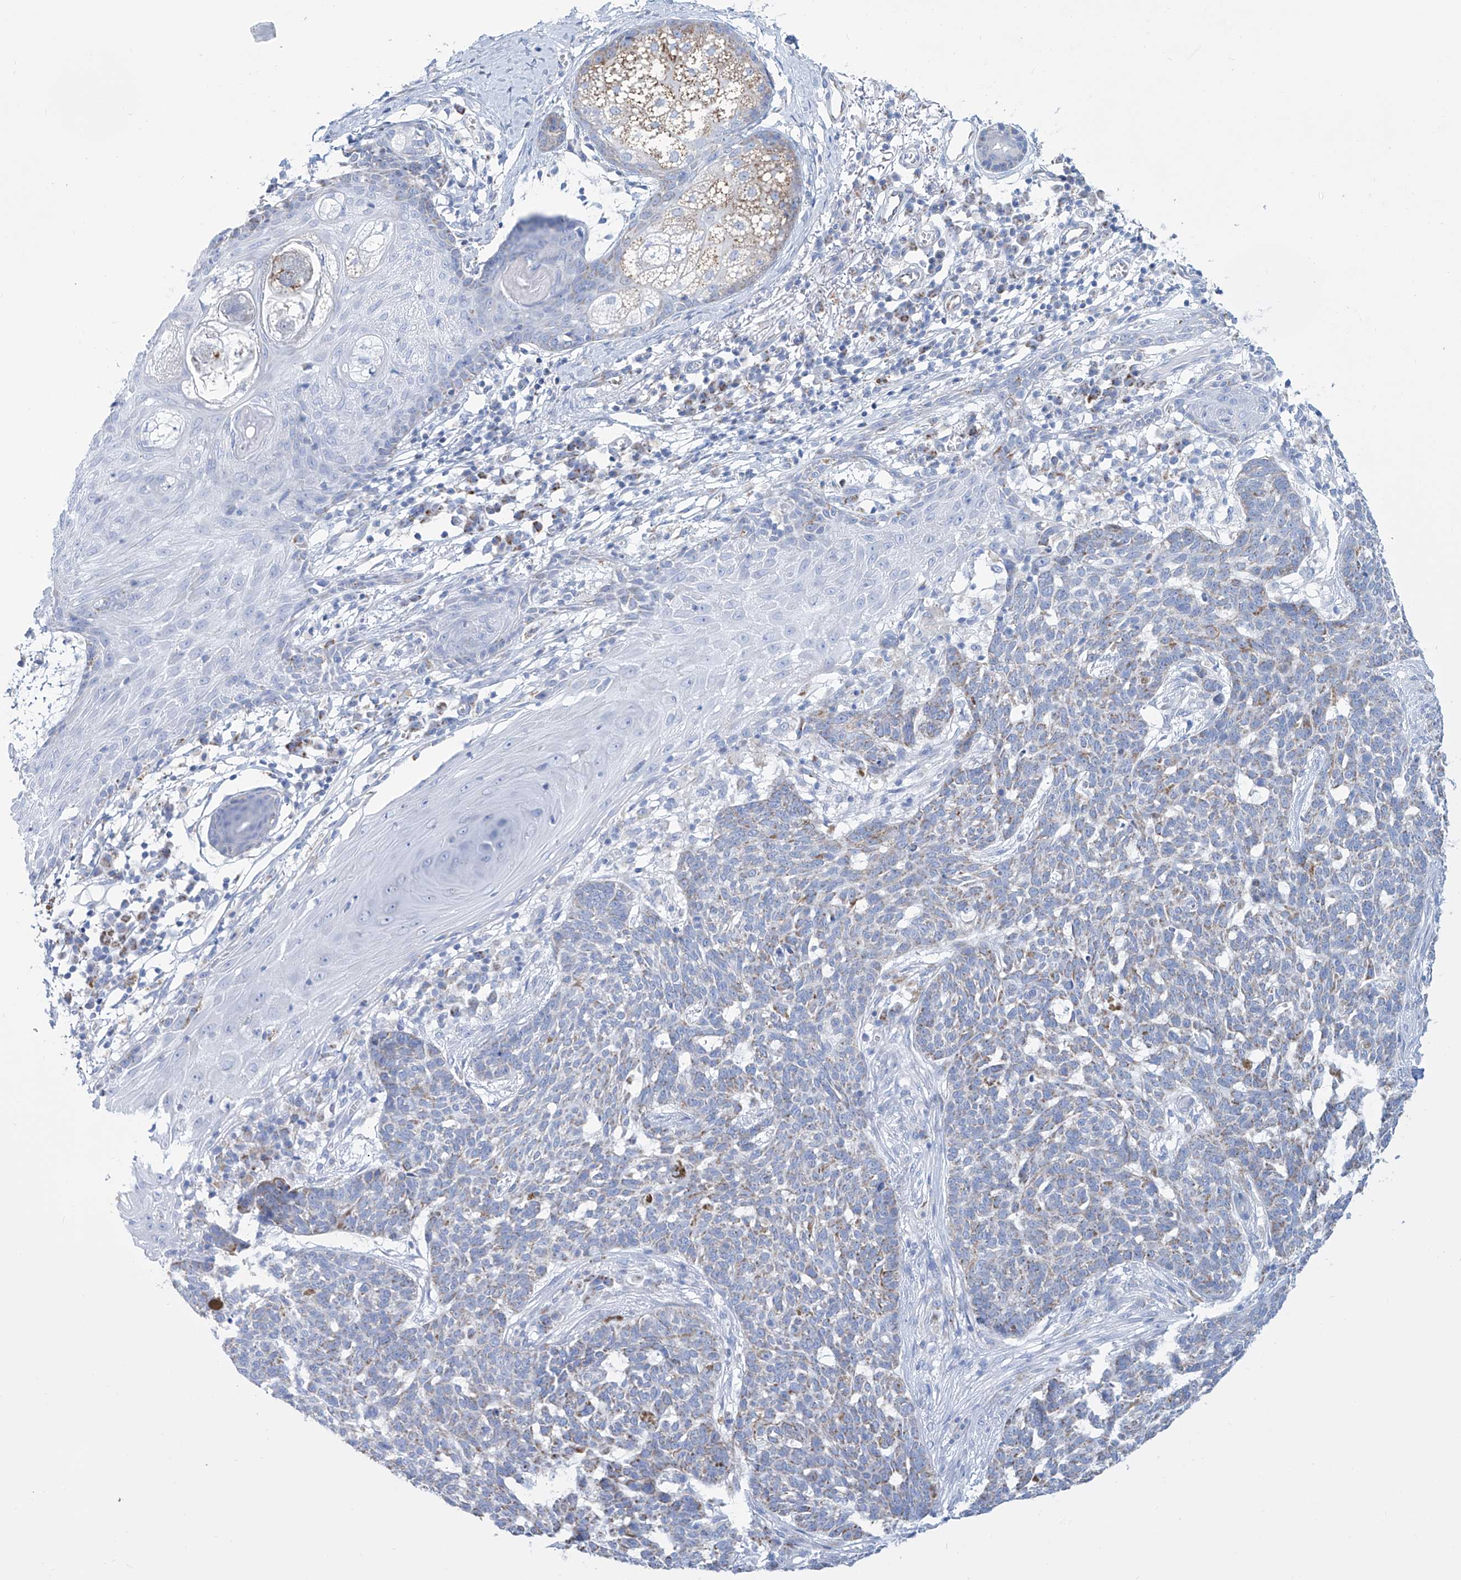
{"staining": {"intensity": "weak", "quantity": "25%-75%", "location": "cytoplasmic/membranous"}, "tissue": "skin cancer", "cell_type": "Tumor cells", "image_type": "cancer", "snomed": [{"axis": "morphology", "description": "Basal cell carcinoma"}, {"axis": "topography", "description": "Skin"}], "caption": "A brown stain labels weak cytoplasmic/membranous staining of a protein in human skin basal cell carcinoma tumor cells.", "gene": "ALDH6A1", "patient": {"sex": "male", "age": 85}}